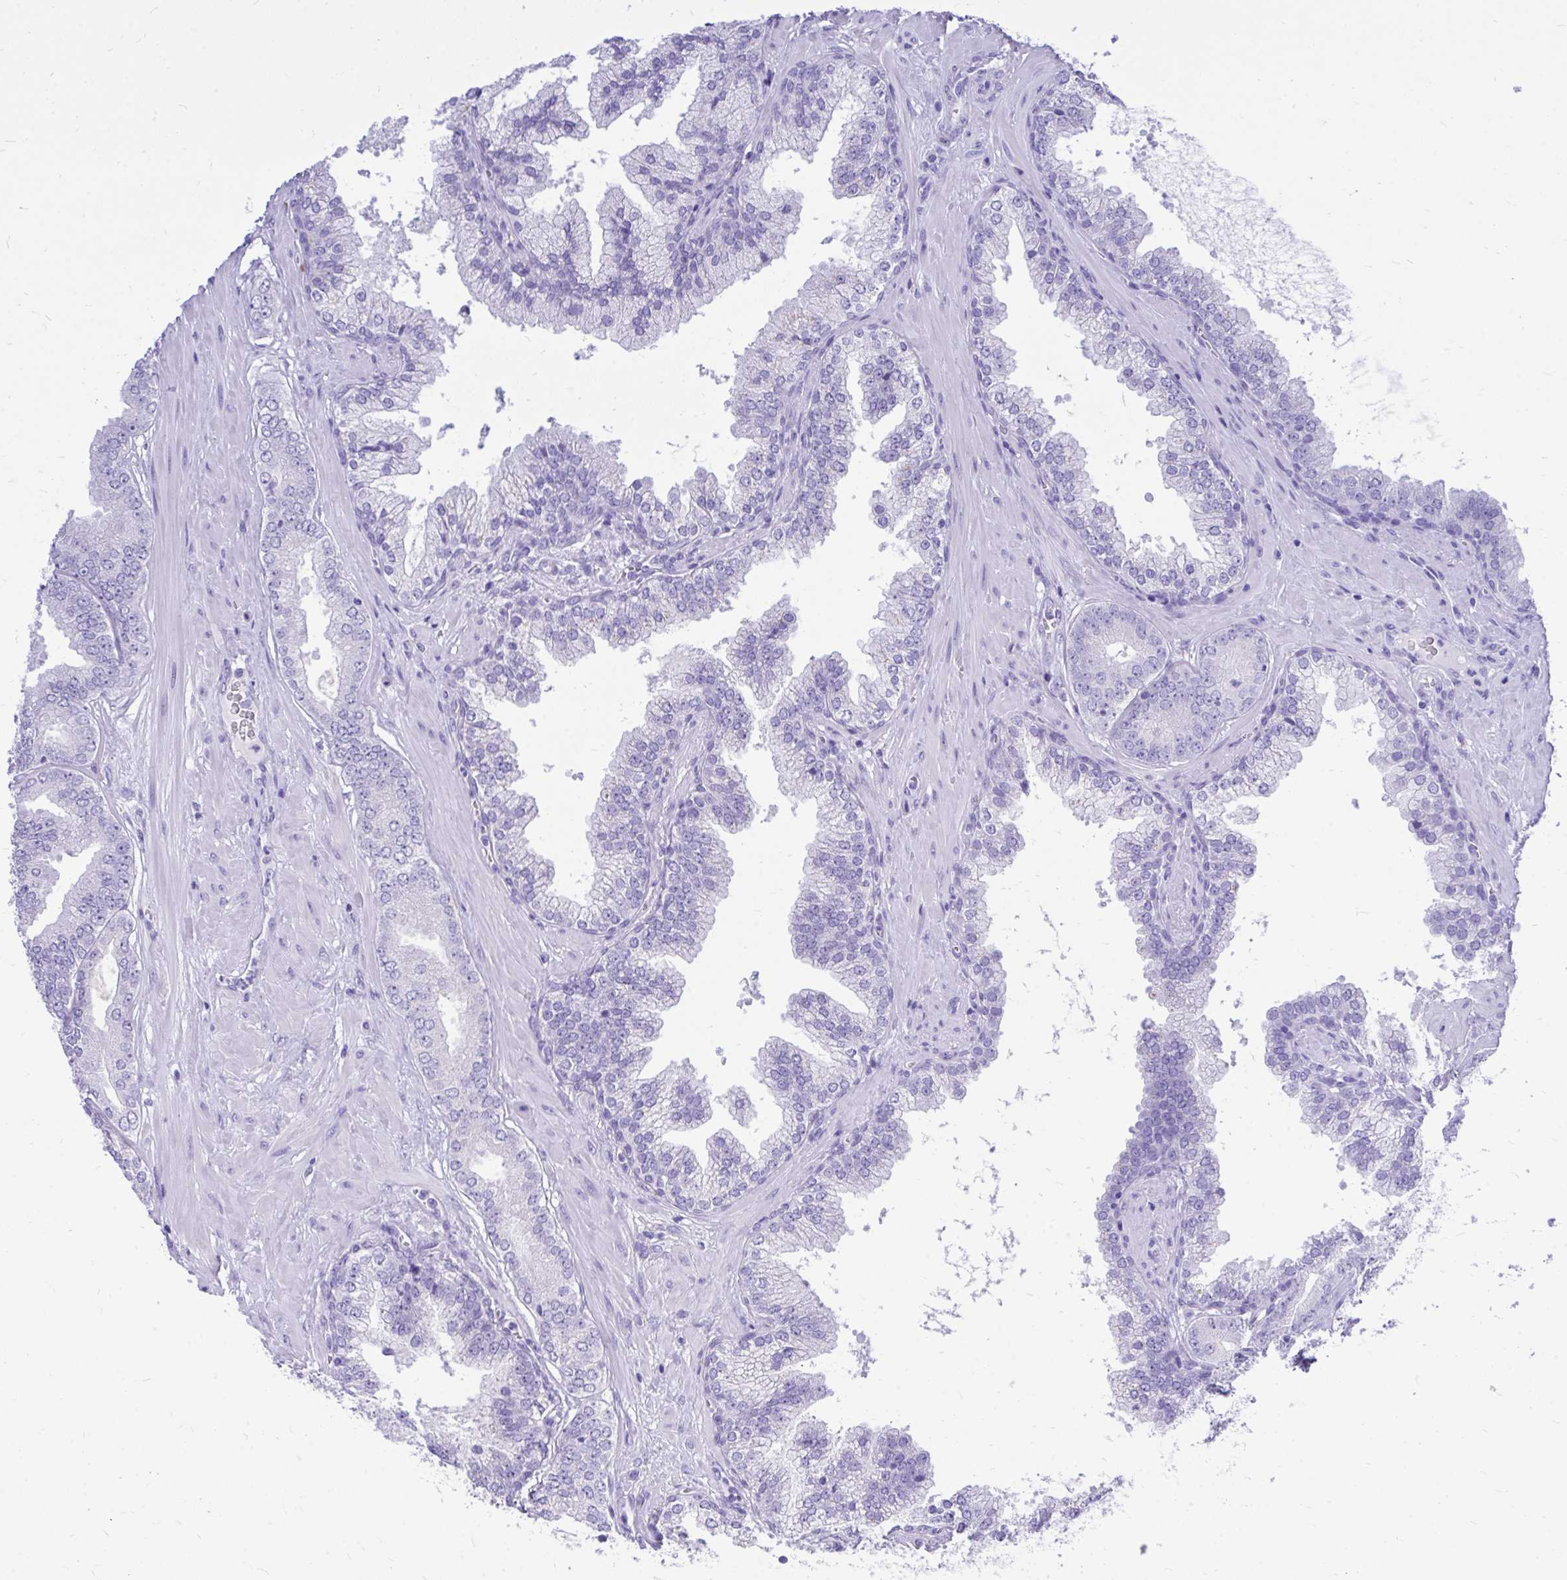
{"staining": {"intensity": "negative", "quantity": "none", "location": "none"}, "tissue": "prostate cancer", "cell_type": "Tumor cells", "image_type": "cancer", "snomed": [{"axis": "morphology", "description": "Adenocarcinoma, High grade"}, {"axis": "topography", "description": "Prostate"}], "caption": "This is an IHC histopathology image of prostate cancer (adenocarcinoma (high-grade)). There is no staining in tumor cells.", "gene": "MON1A", "patient": {"sex": "male", "age": 65}}